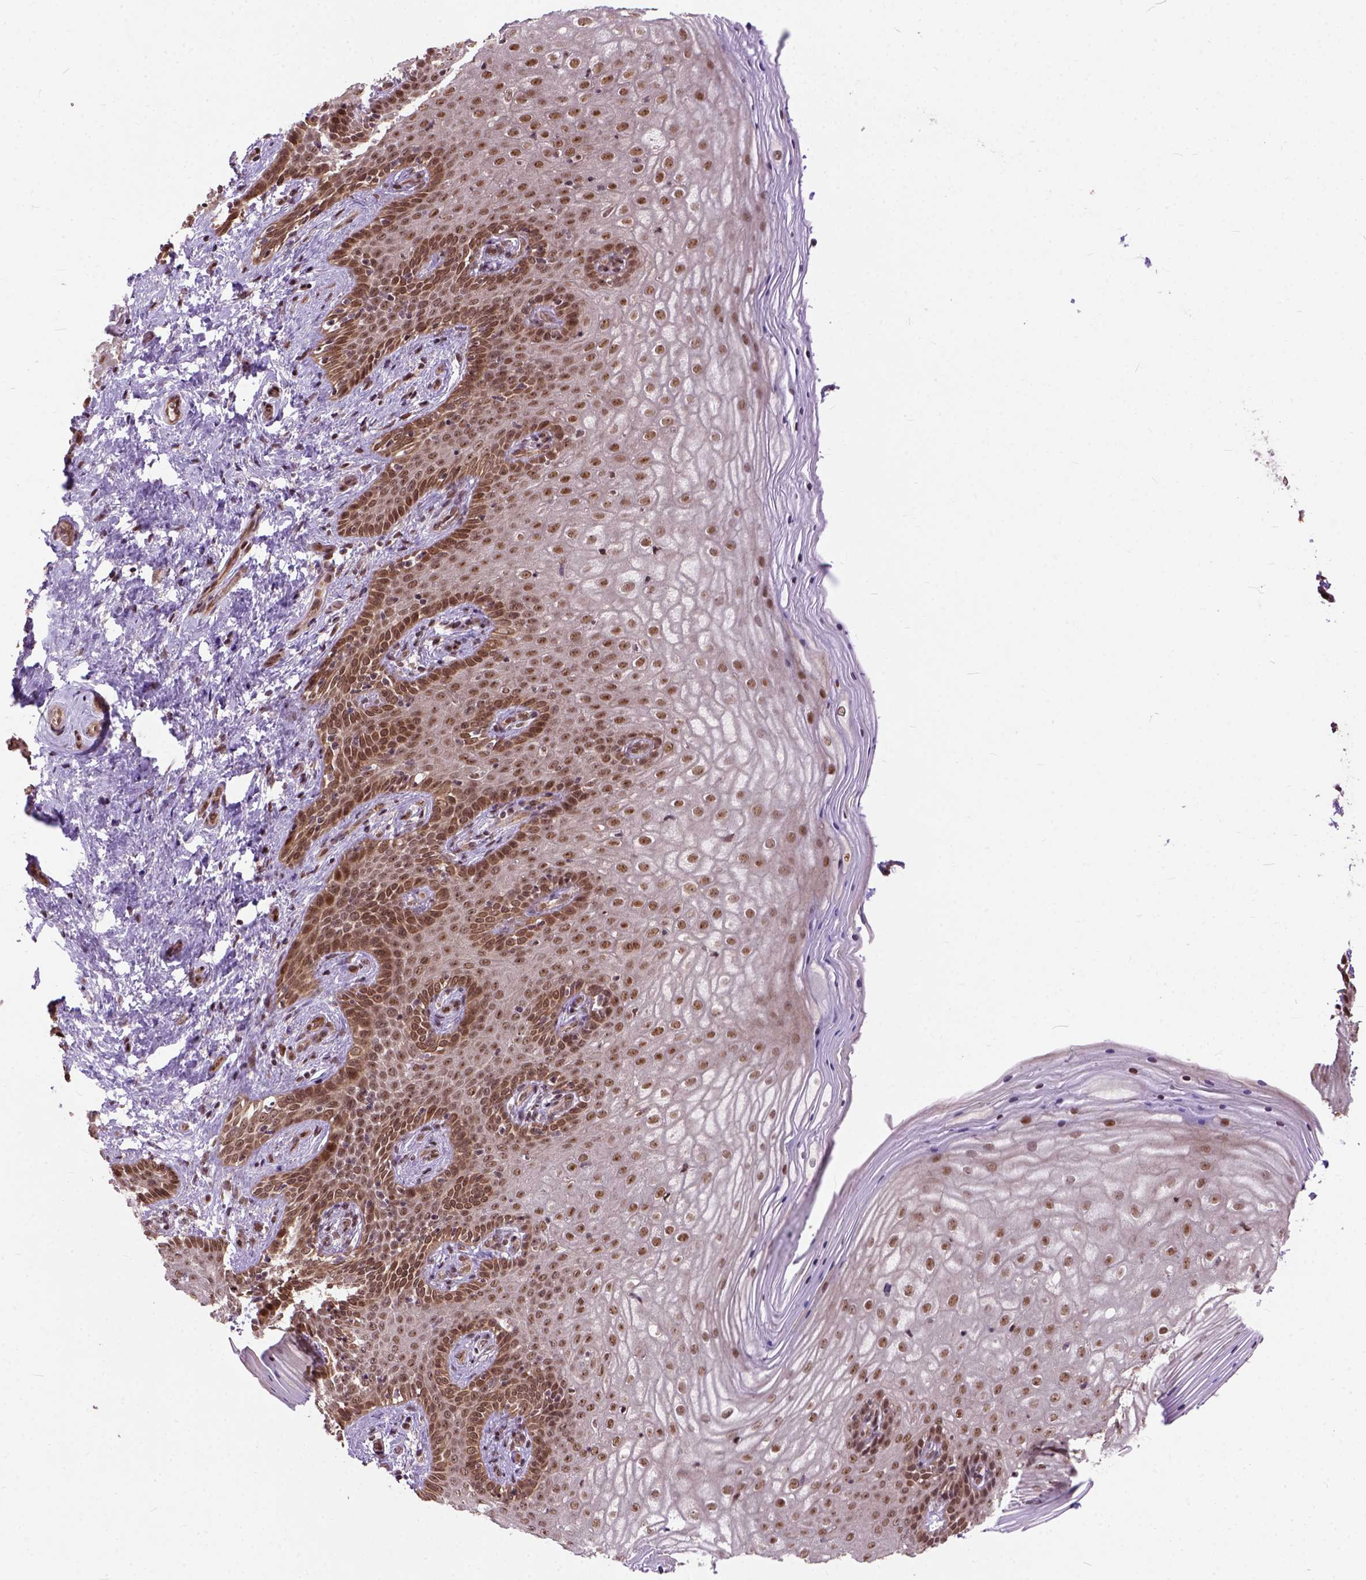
{"staining": {"intensity": "moderate", "quantity": ">75%", "location": "nuclear"}, "tissue": "vagina", "cell_type": "Squamous epithelial cells", "image_type": "normal", "snomed": [{"axis": "morphology", "description": "Normal tissue, NOS"}, {"axis": "topography", "description": "Vagina"}], "caption": "IHC histopathology image of normal human vagina stained for a protein (brown), which exhibits medium levels of moderate nuclear expression in about >75% of squamous epithelial cells.", "gene": "ZNF630", "patient": {"sex": "female", "age": 45}}